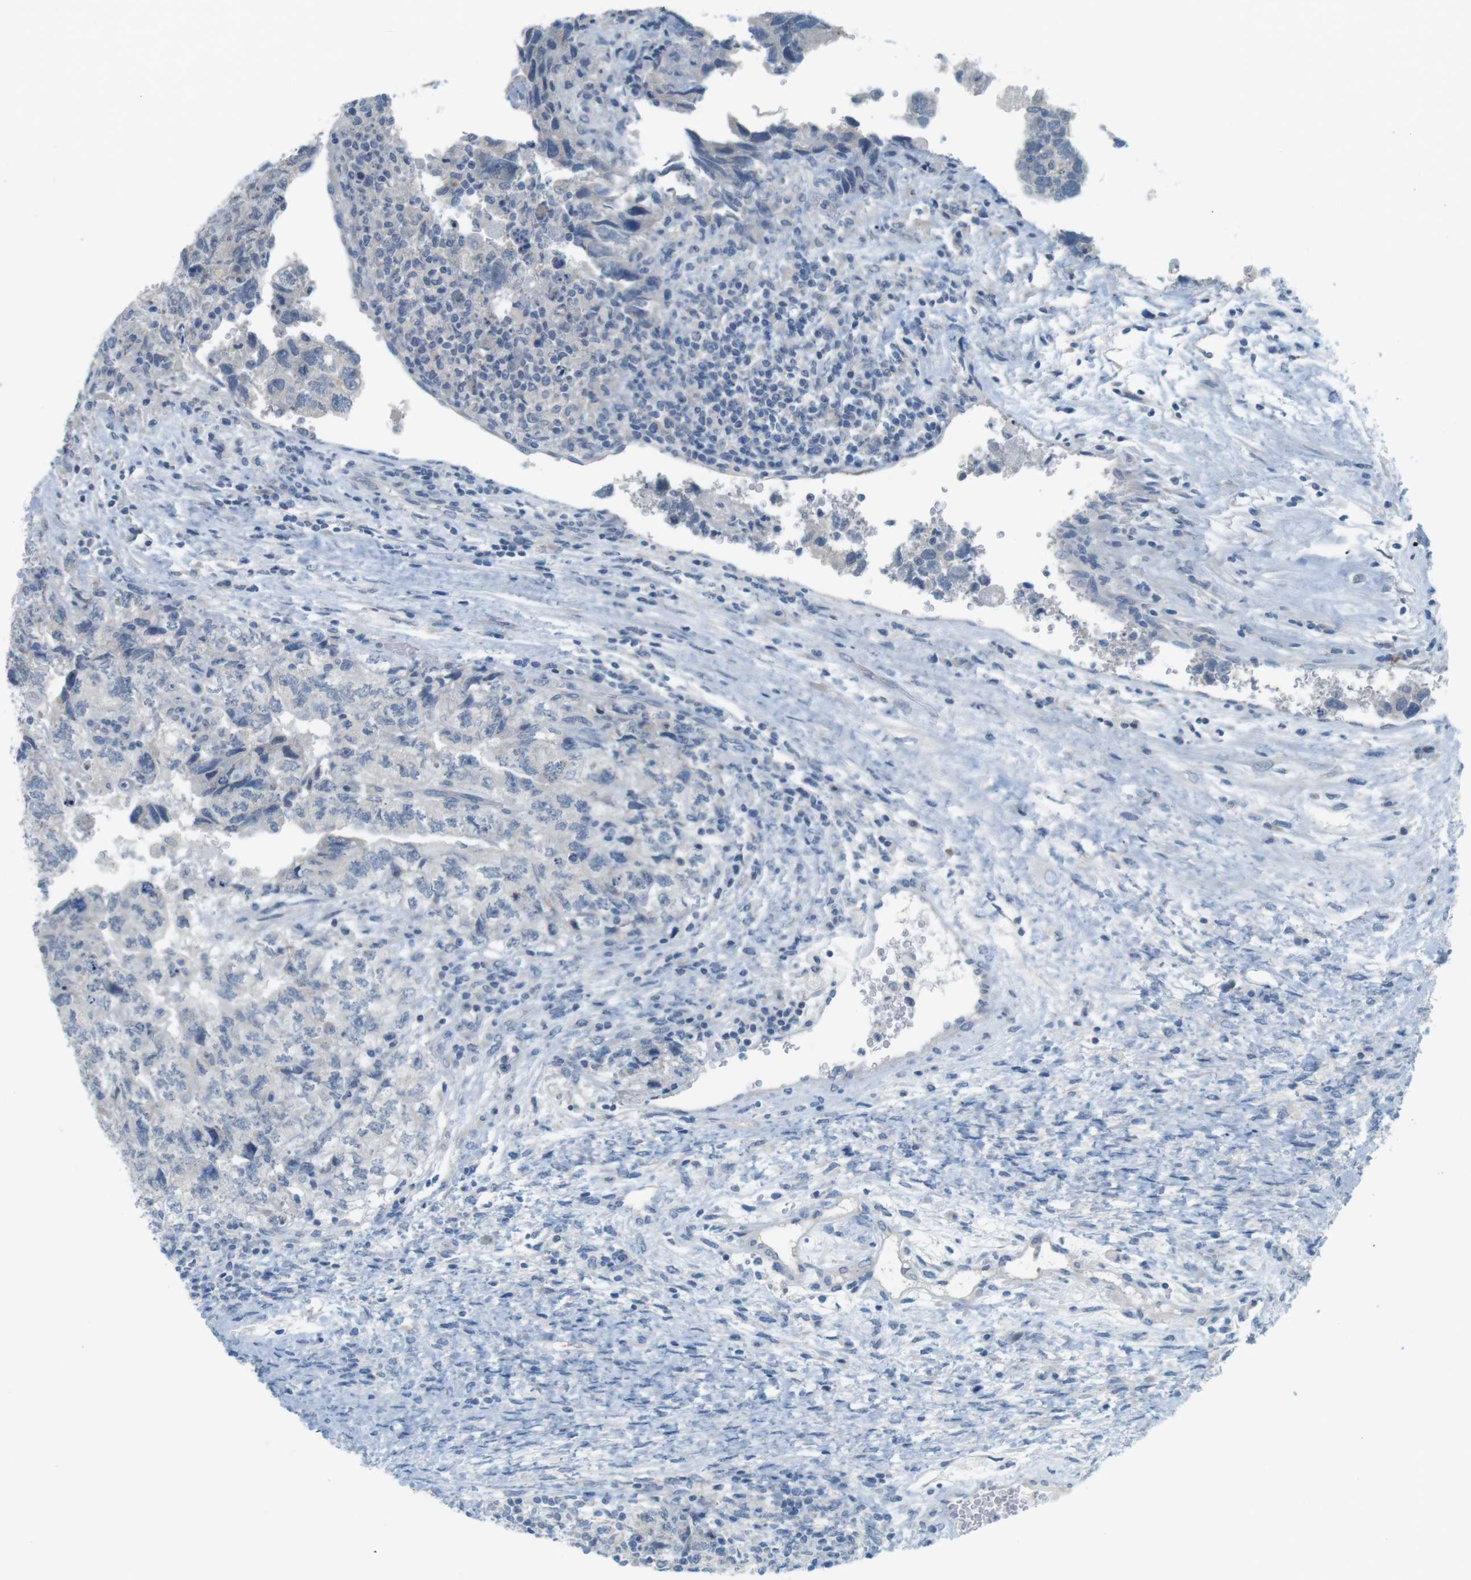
{"staining": {"intensity": "negative", "quantity": "none", "location": "none"}, "tissue": "testis cancer", "cell_type": "Tumor cells", "image_type": "cancer", "snomed": [{"axis": "morphology", "description": "Carcinoma, Embryonal, NOS"}, {"axis": "topography", "description": "Testis"}], "caption": "IHC of embryonal carcinoma (testis) shows no staining in tumor cells.", "gene": "MUC5B", "patient": {"sex": "male", "age": 36}}